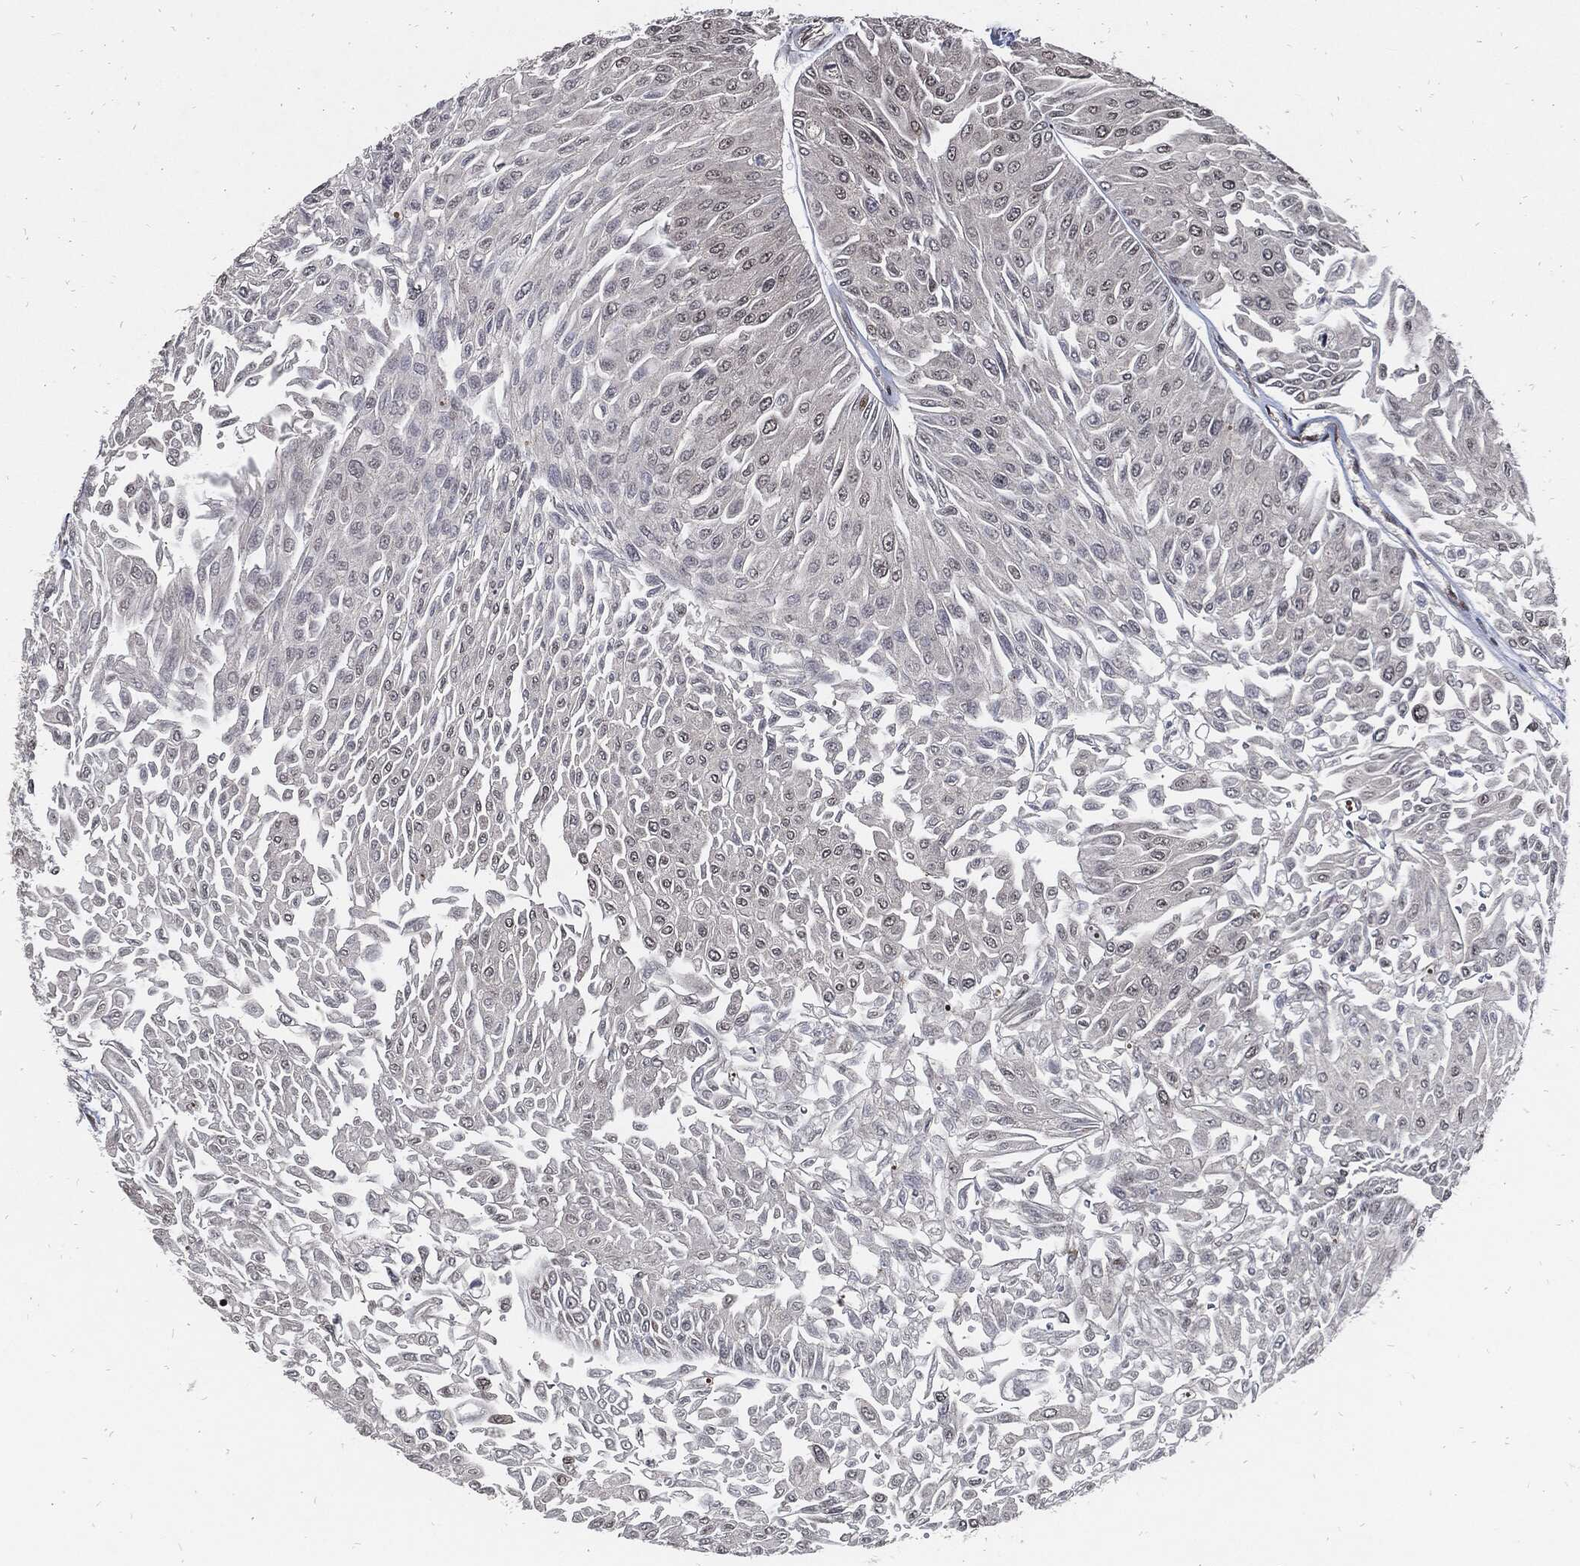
{"staining": {"intensity": "negative", "quantity": "none", "location": "none"}, "tissue": "urothelial cancer", "cell_type": "Tumor cells", "image_type": "cancer", "snomed": [{"axis": "morphology", "description": "Urothelial carcinoma, Low grade"}, {"axis": "topography", "description": "Urinary bladder"}], "caption": "This micrograph is of urothelial carcinoma (low-grade) stained with immunohistochemistry (IHC) to label a protein in brown with the nuclei are counter-stained blue. There is no expression in tumor cells.", "gene": "ZNF775", "patient": {"sex": "male", "age": 67}}